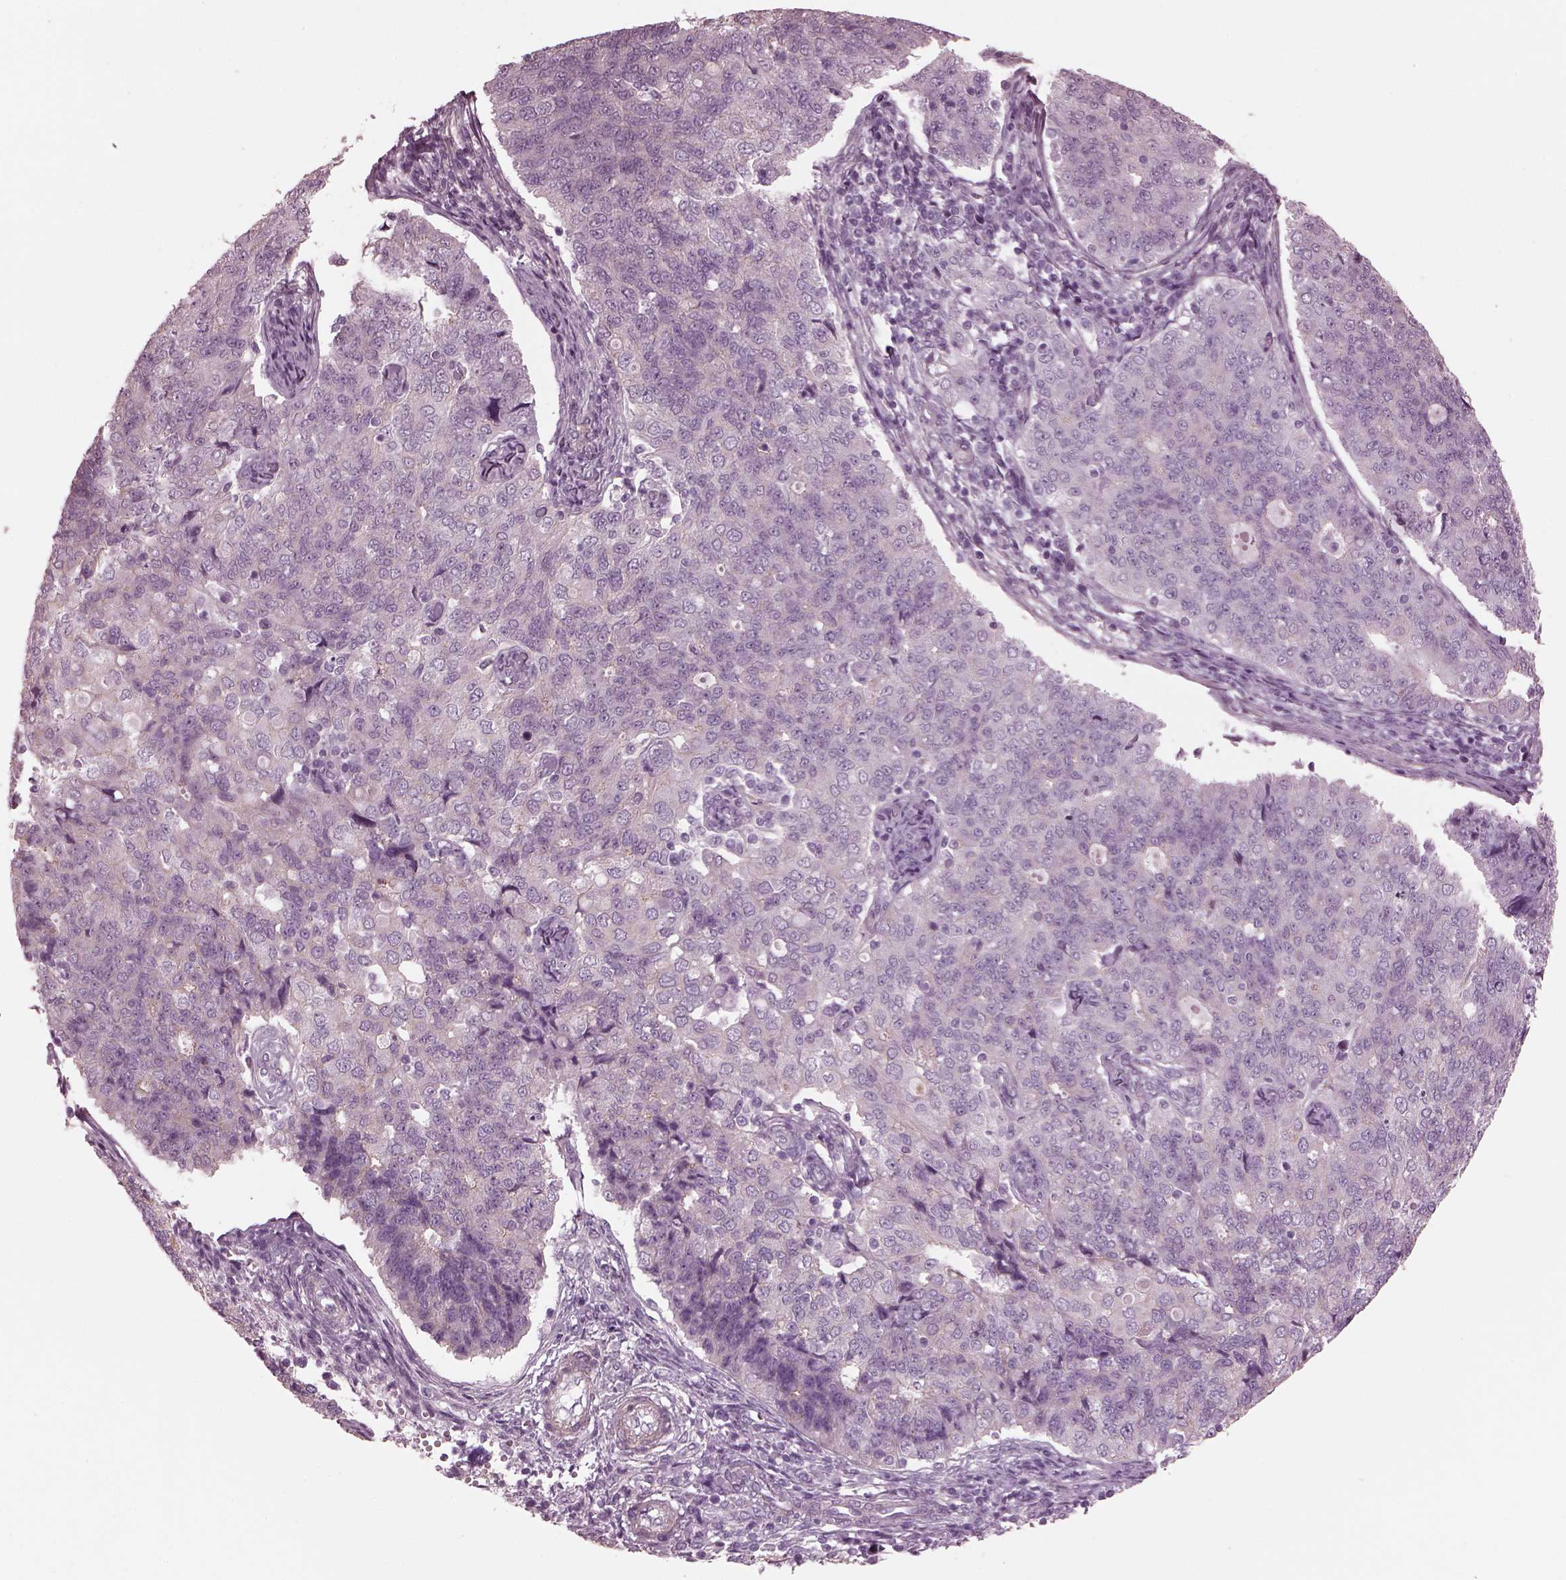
{"staining": {"intensity": "negative", "quantity": "none", "location": "none"}, "tissue": "endometrial cancer", "cell_type": "Tumor cells", "image_type": "cancer", "snomed": [{"axis": "morphology", "description": "Adenocarcinoma, NOS"}, {"axis": "topography", "description": "Endometrium"}], "caption": "The photomicrograph displays no significant positivity in tumor cells of adenocarcinoma (endometrial).", "gene": "BFSP1", "patient": {"sex": "female", "age": 43}}